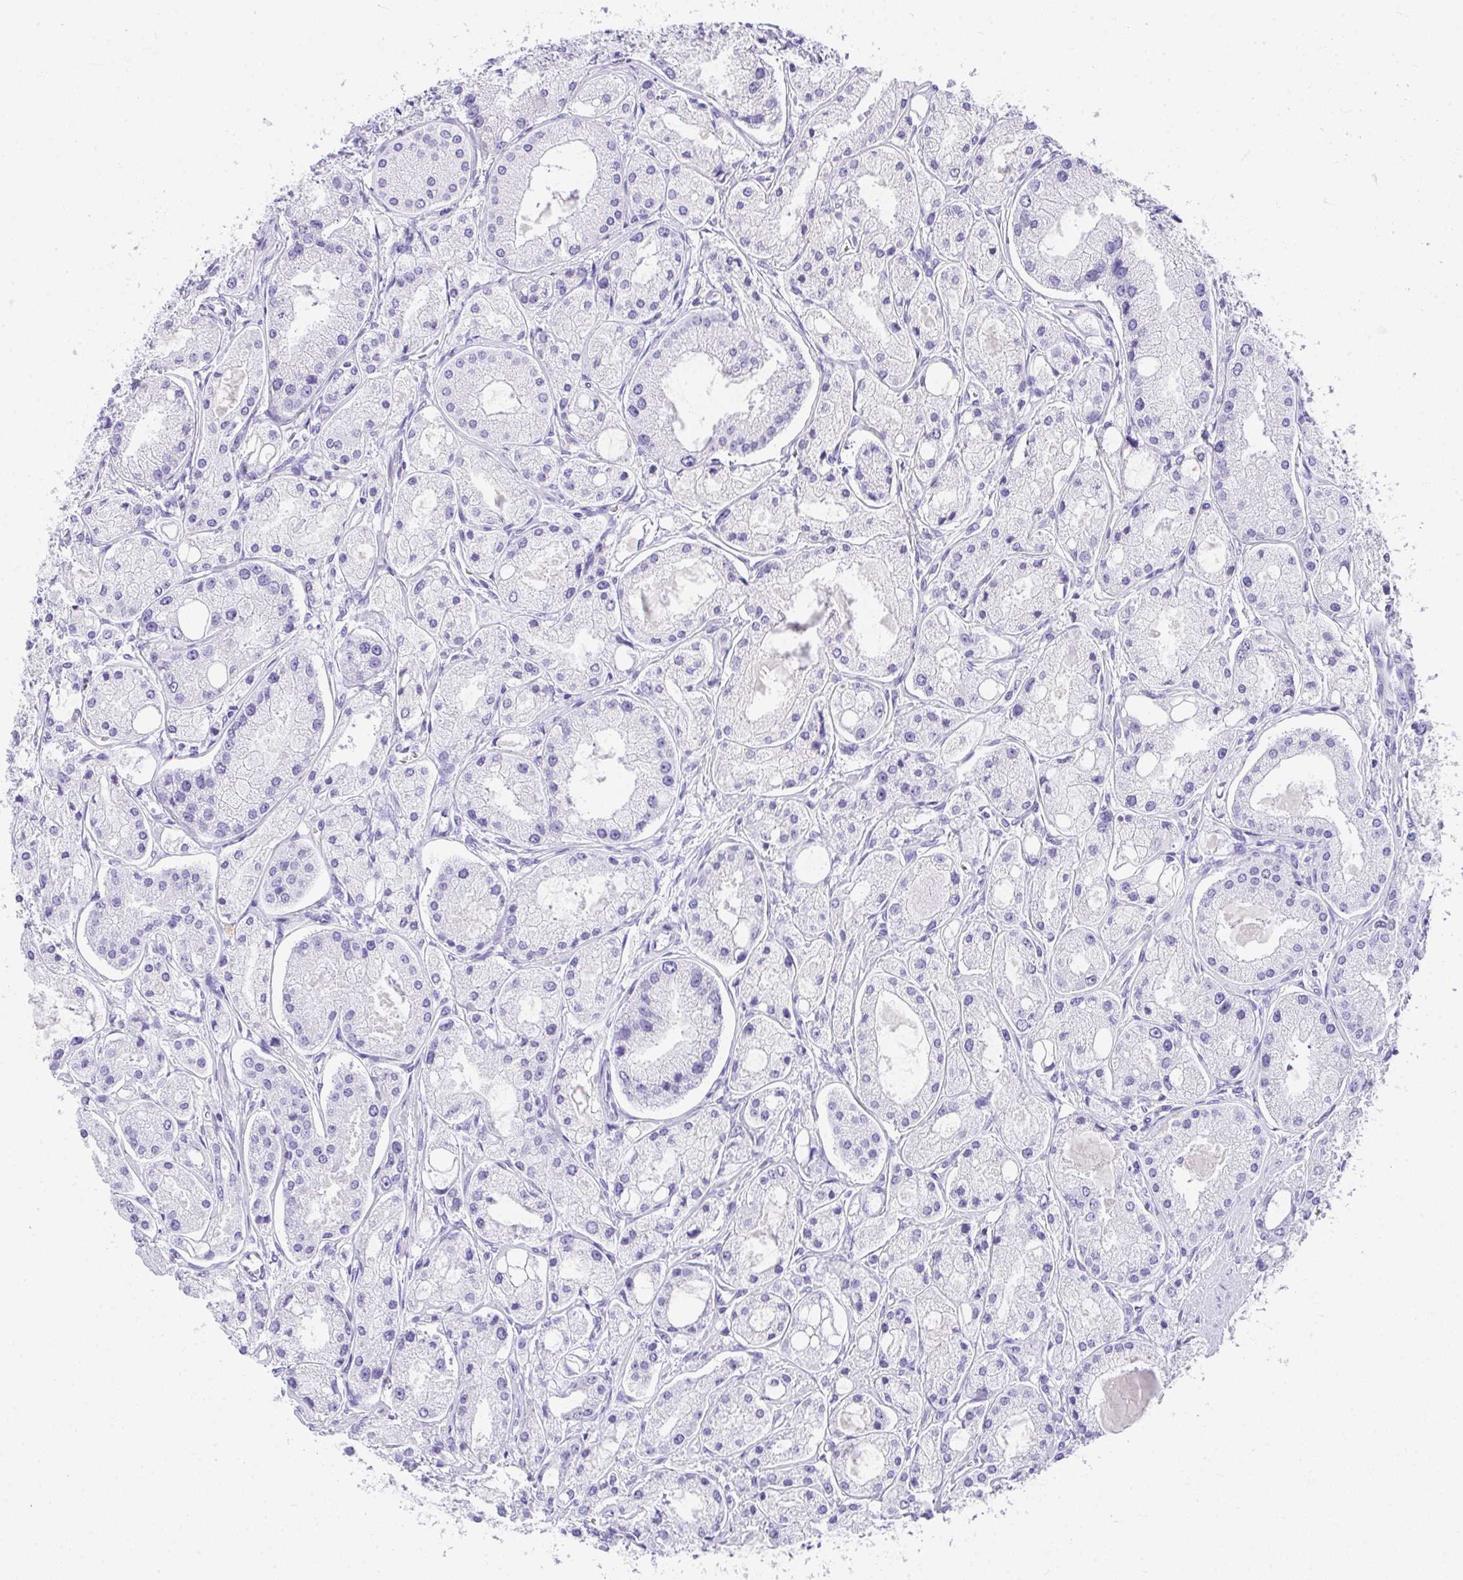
{"staining": {"intensity": "negative", "quantity": "none", "location": "none"}, "tissue": "prostate cancer", "cell_type": "Tumor cells", "image_type": "cancer", "snomed": [{"axis": "morphology", "description": "Adenocarcinoma, High grade"}, {"axis": "topography", "description": "Prostate"}], "caption": "A micrograph of human high-grade adenocarcinoma (prostate) is negative for staining in tumor cells.", "gene": "AVIL", "patient": {"sex": "male", "age": 66}}